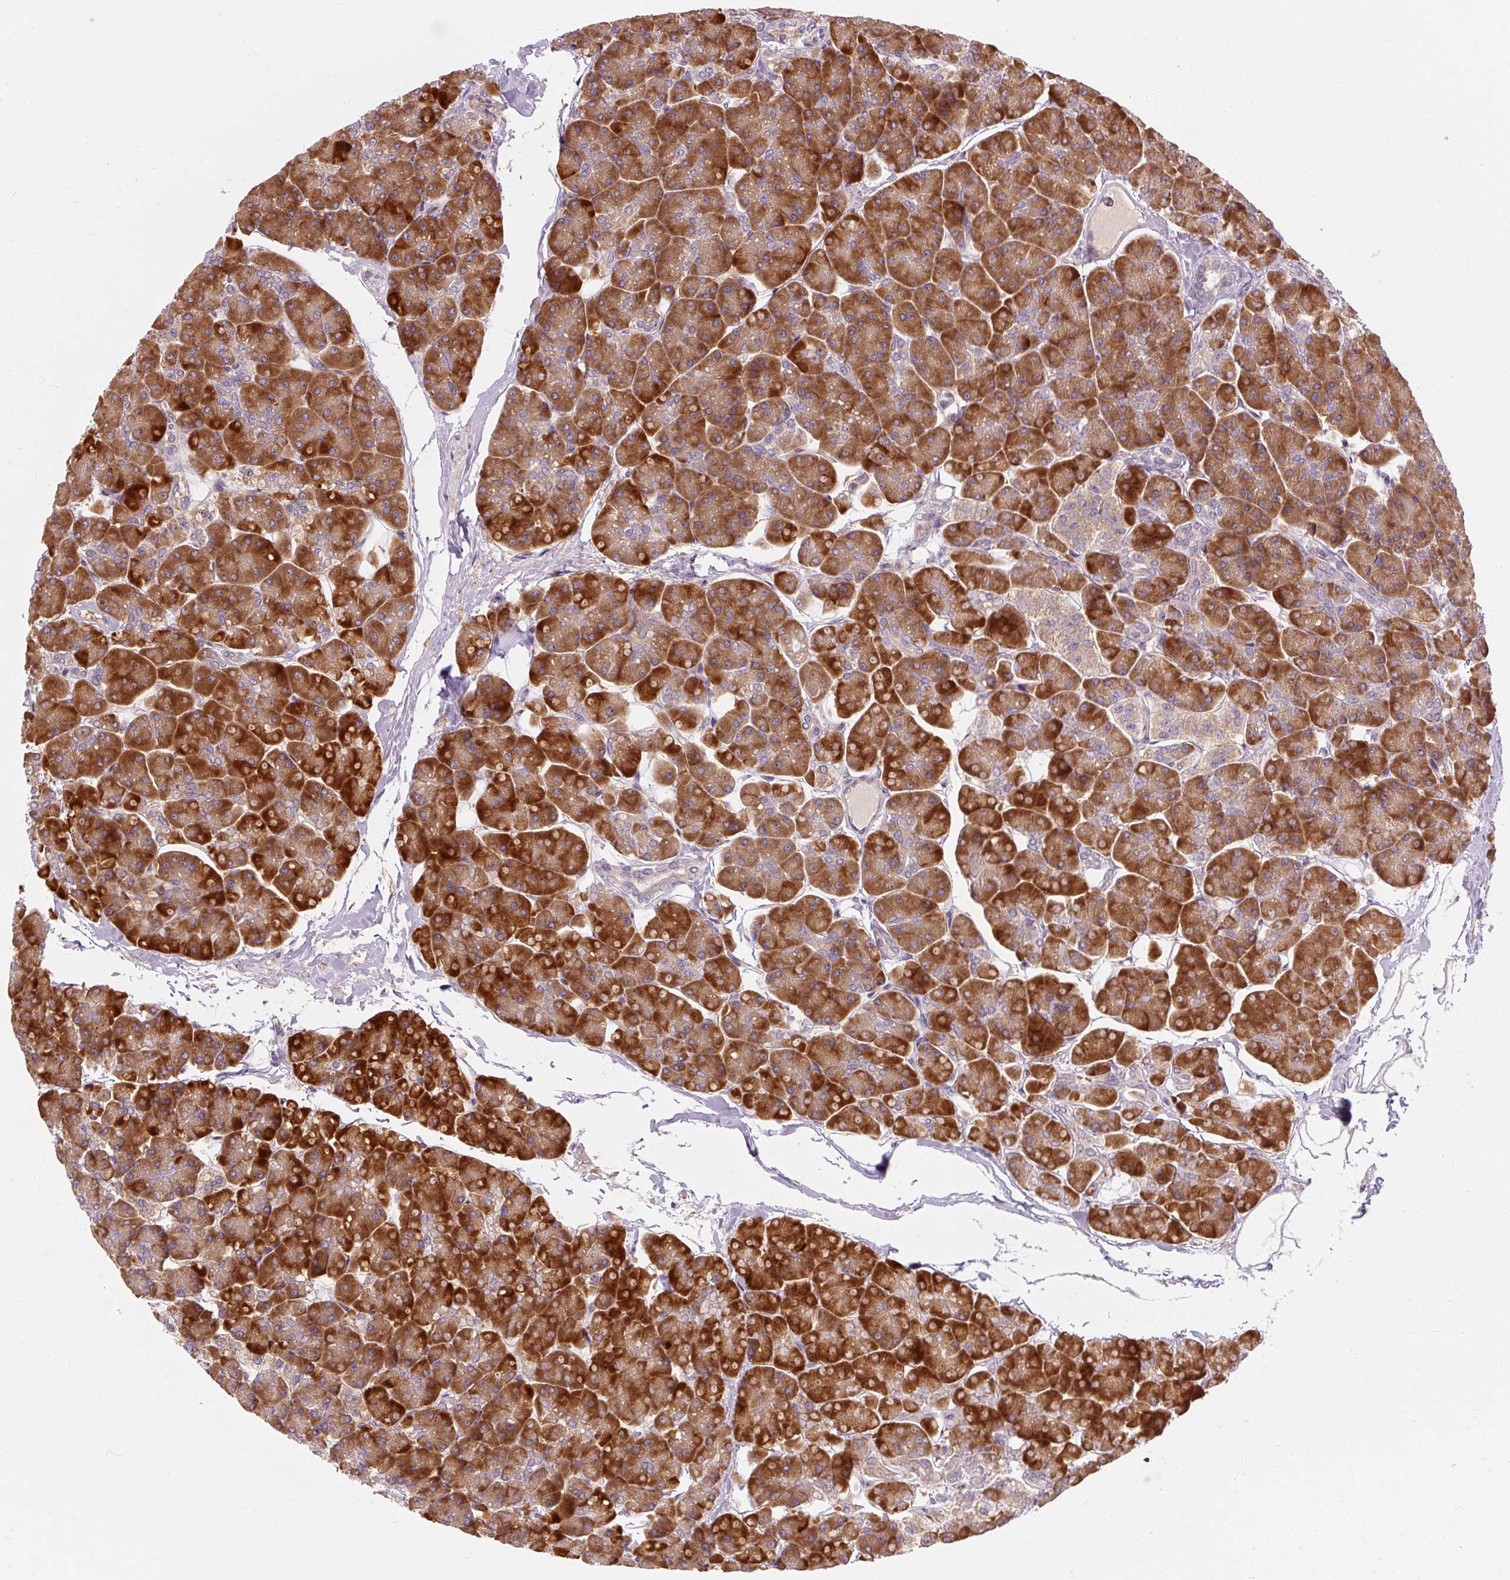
{"staining": {"intensity": "strong", "quantity": ">75%", "location": "cytoplasmic/membranous"}, "tissue": "pancreas", "cell_type": "Exocrine glandular cells", "image_type": "normal", "snomed": [{"axis": "morphology", "description": "Normal tissue, NOS"}, {"axis": "topography", "description": "Pancreas"}, {"axis": "topography", "description": "Peripheral nerve tissue"}], "caption": "Protein expression analysis of benign pancreas reveals strong cytoplasmic/membranous expression in about >75% of exocrine glandular cells. (DAB = brown stain, brightfield microscopy at high magnification).", "gene": "PRSS48", "patient": {"sex": "male", "age": 54}}